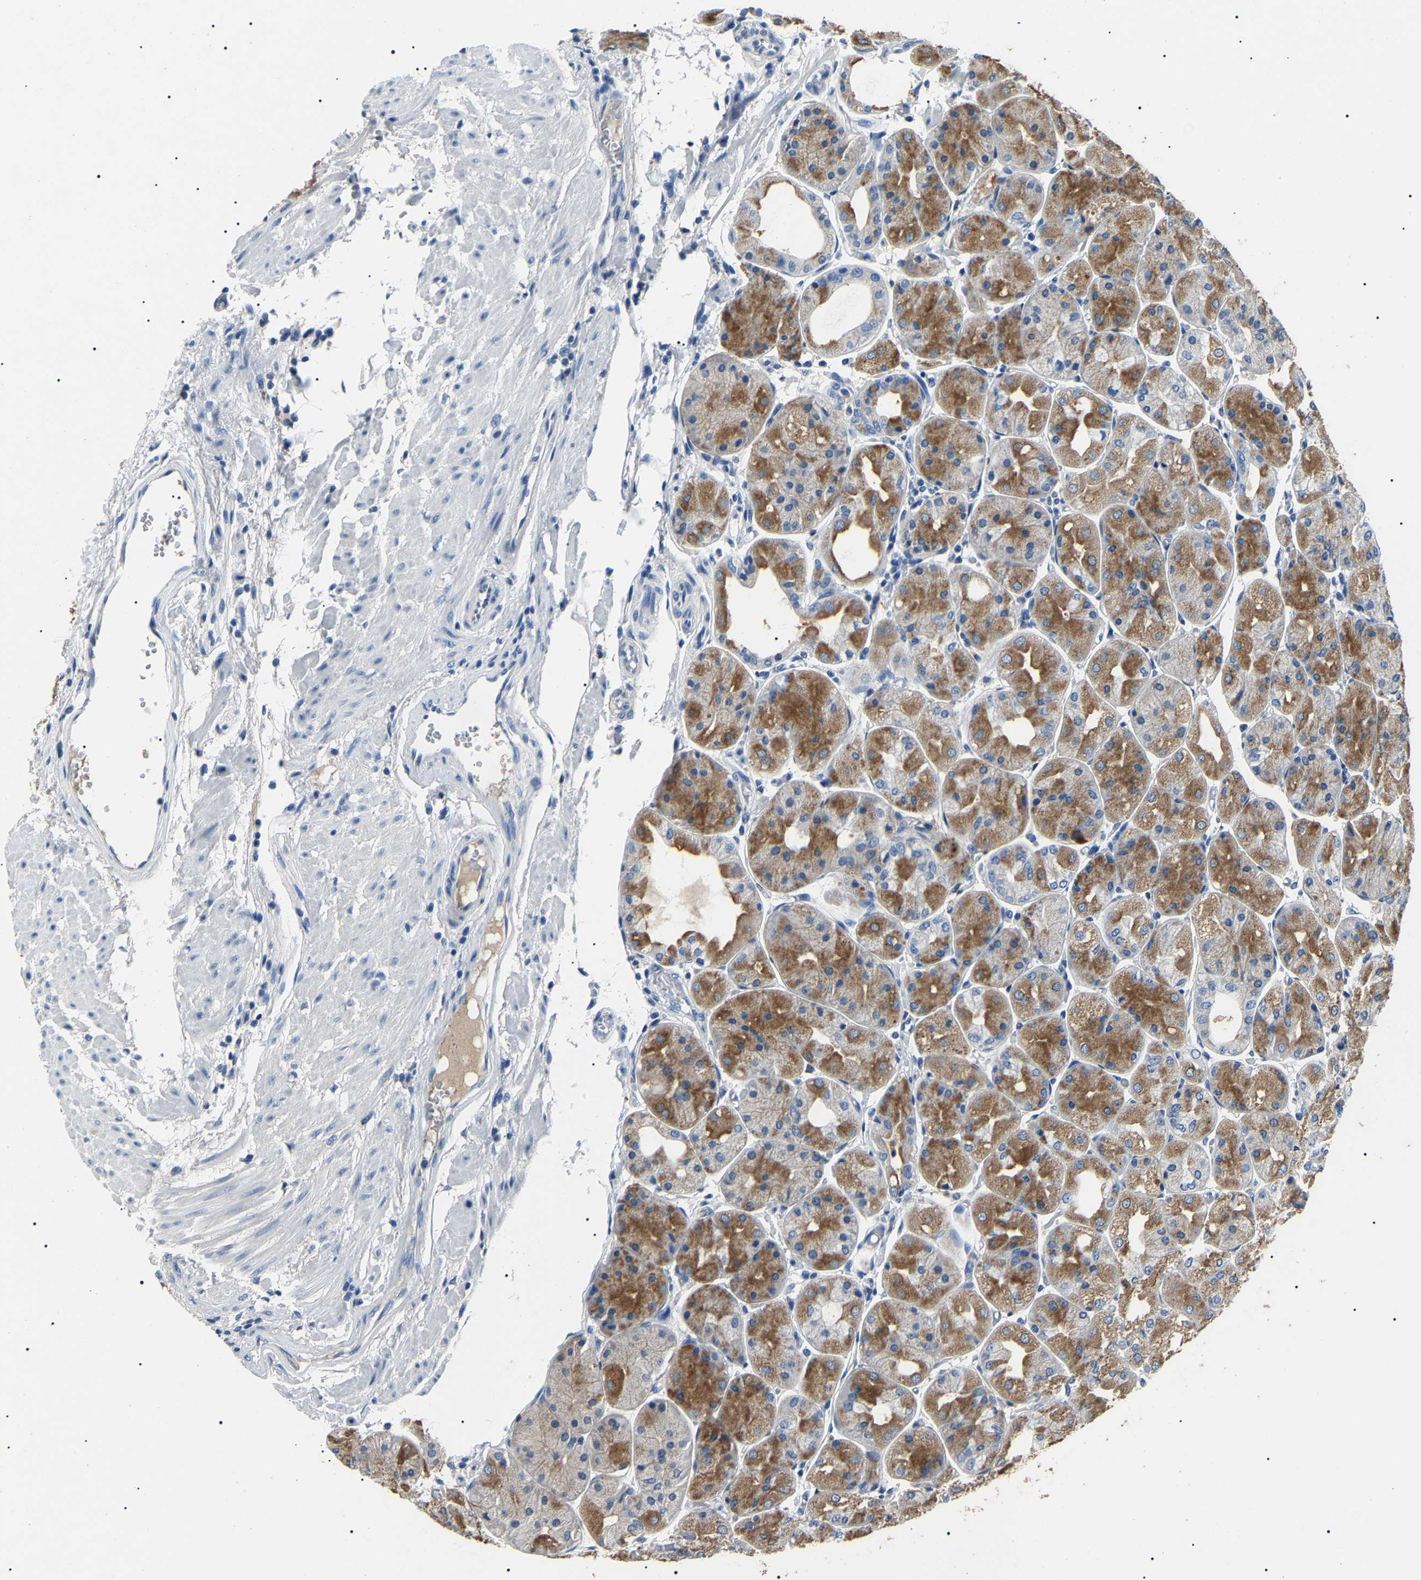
{"staining": {"intensity": "strong", "quantity": ">75%", "location": "cytoplasmic/membranous"}, "tissue": "stomach", "cell_type": "Glandular cells", "image_type": "normal", "snomed": [{"axis": "morphology", "description": "Normal tissue, NOS"}, {"axis": "topography", "description": "Stomach, upper"}], "caption": "Unremarkable stomach reveals strong cytoplasmic/membranous positivity in about >75% of glandular cells (Stains: DAB (3,3'-diaminobenzidine) in brown, nuclei in blue, Microscopy: brightfield microscopy at high magnification)..", "gene": "KLK15", "patient": {"sex": "male", "age": 72}}